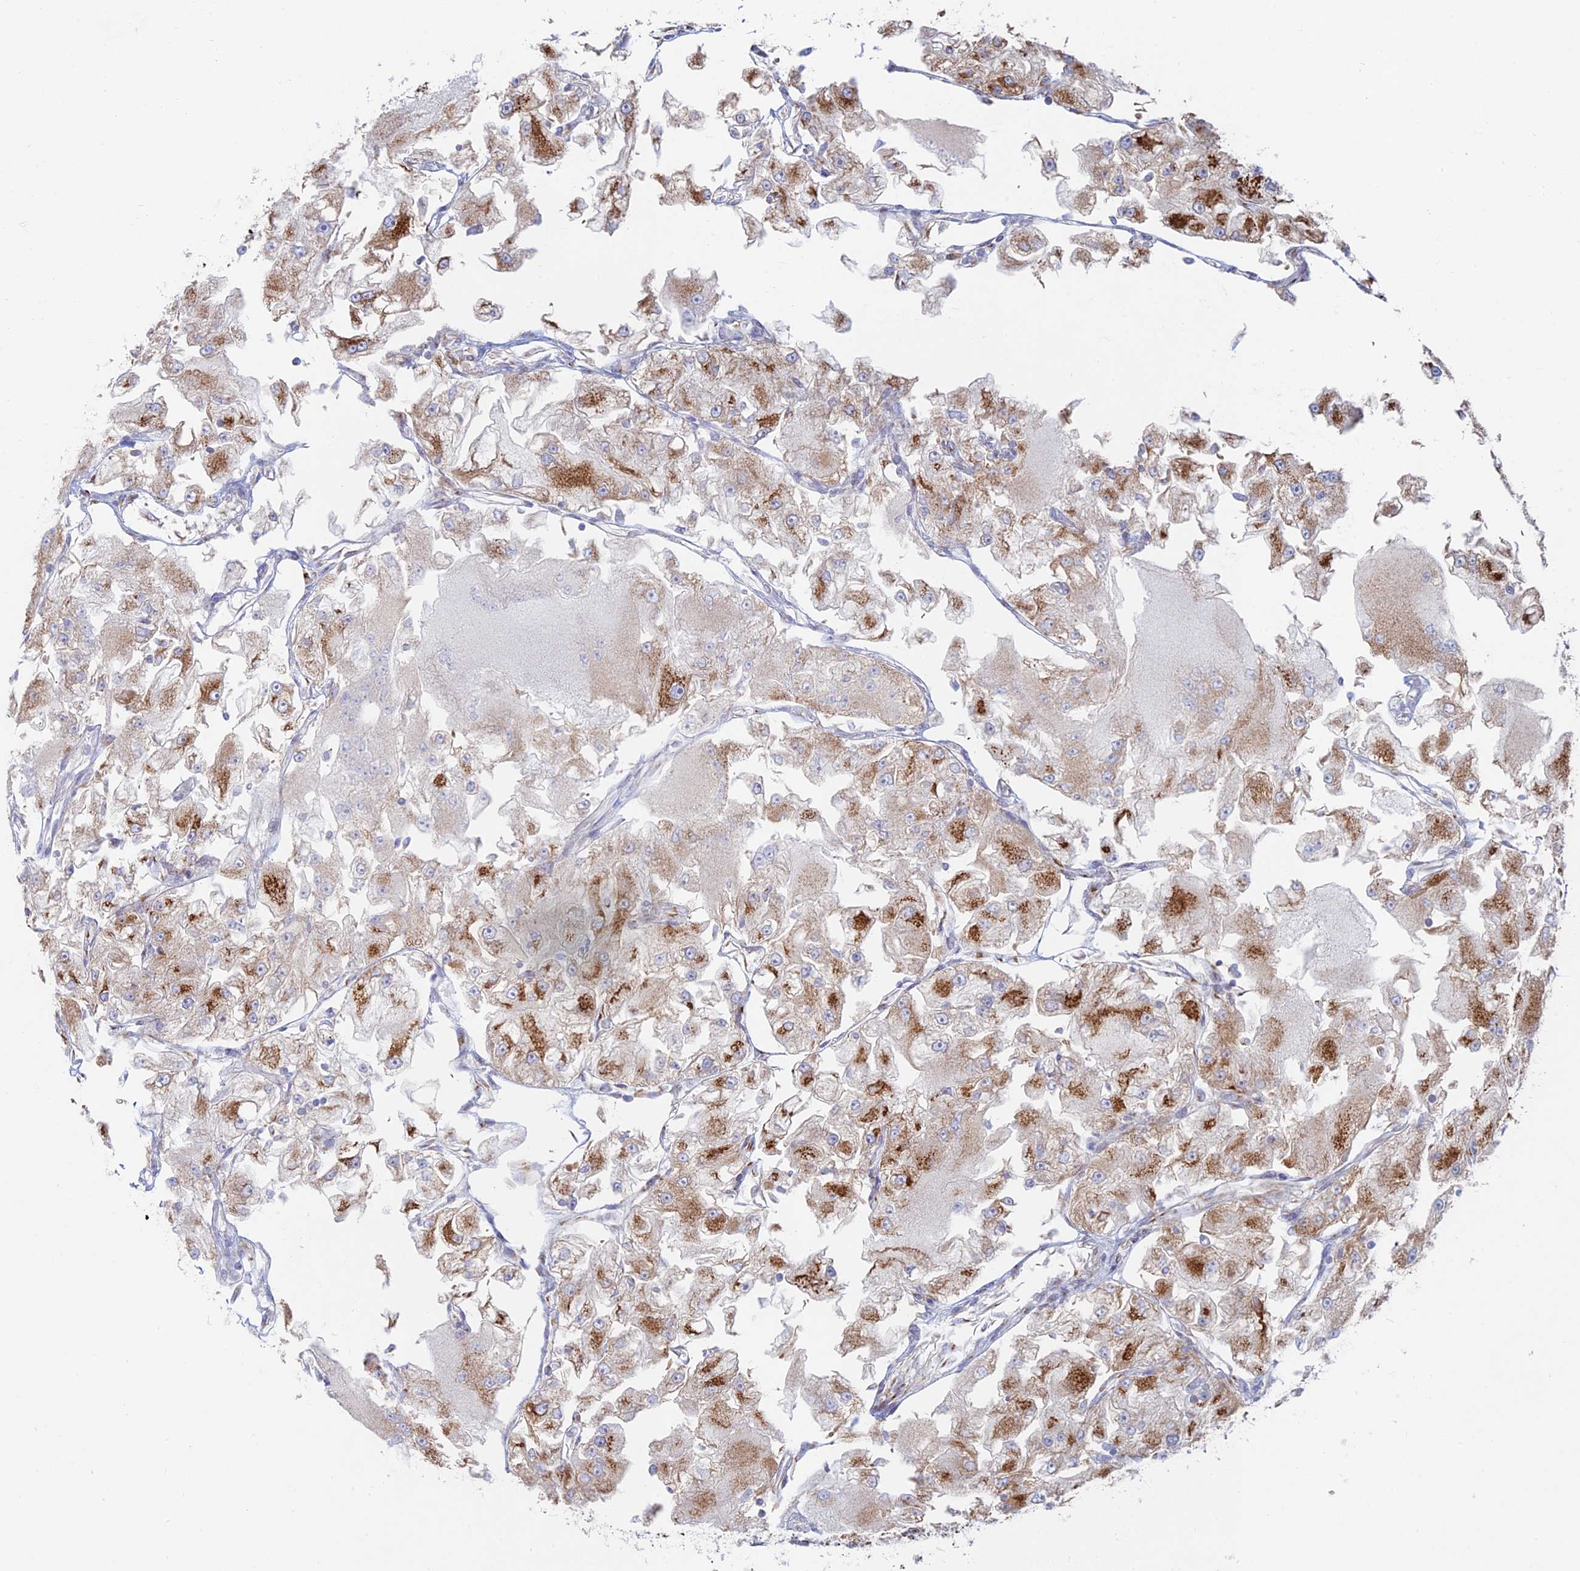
{"staining": {"intensity": "moderate", "quantity": ">75%", "location": "cytoplasmic/membranous"}, "tissue": "renal cancer", "cell_type": "Tumor cells", "image_type": "cancer", "snomed": [{"axis": "morphology", "description": "Adenocarcinoma, NOS"}, {"axis": "topography", "description": "Kidney"}], "caption": "Renal adenocarcinoma tissue demonstrates moderate cytoplasmic/membranous positivity in about >75% of tumor cells, visualized by immunohistochemistry.", "gene": "HS2ST1", "patient": {"sex": "female", "age": 72}}